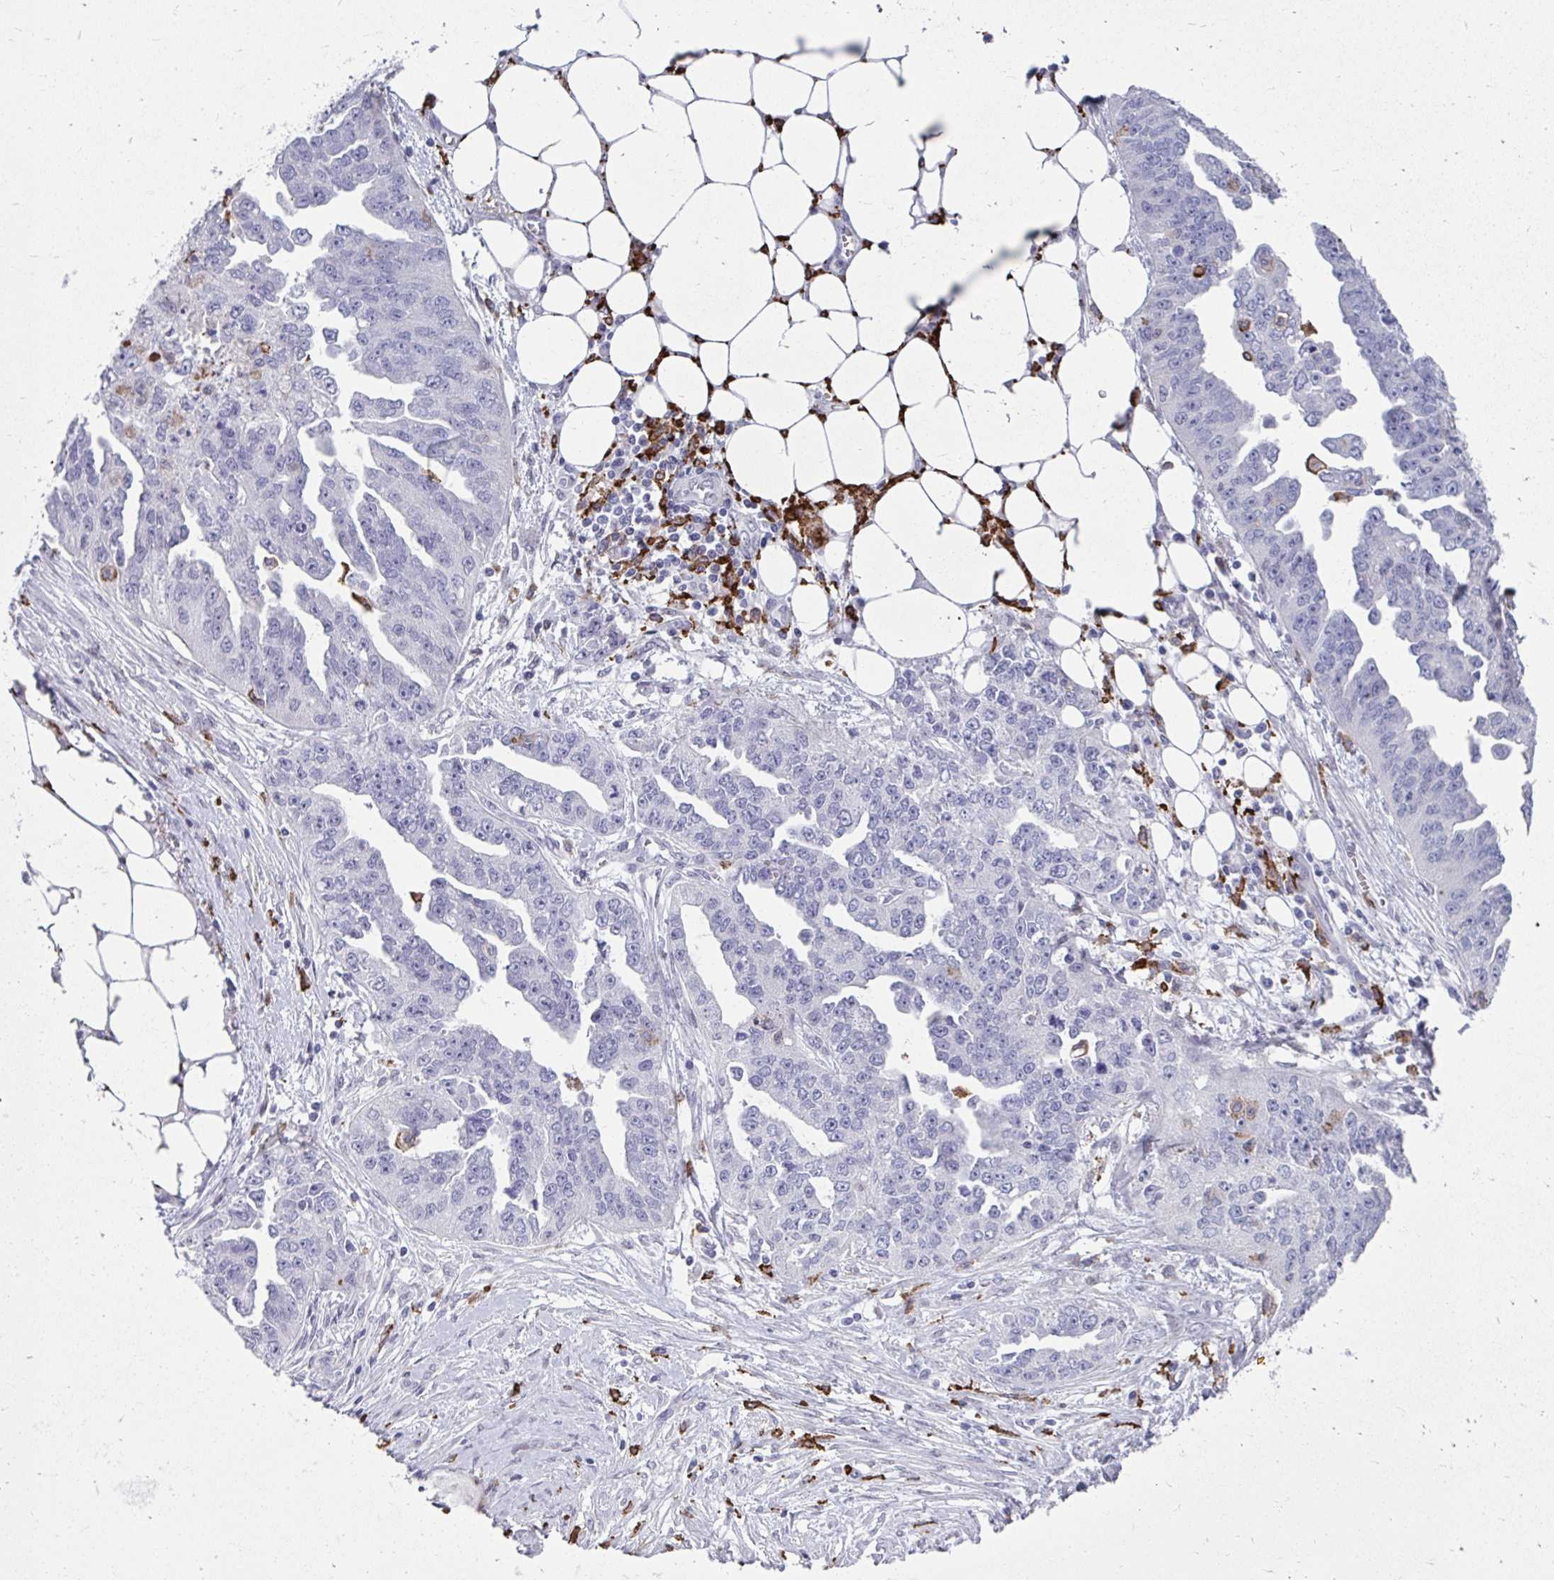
{"staining": {"intensity": "negative", "quantity": "none", "location": "none"}, "tissue": "ovarian cancer", "cell_type": "Tumor cells", "image_type": "cancer", "snomed": [{"axis": "morphology", "description": "Cystadenocarcinoma, serous, NOS"}, {"axis": "topography", "description": "Ovary"}], "caption": "There is no significant expression in tumor cells of ovarian cancer (serous cystadenocarcinoma). (DAB IHC visualized using brightfield microscopy, high magnification).", "gene": "CD163", "patient": {"sex": "female", "age": 75}}